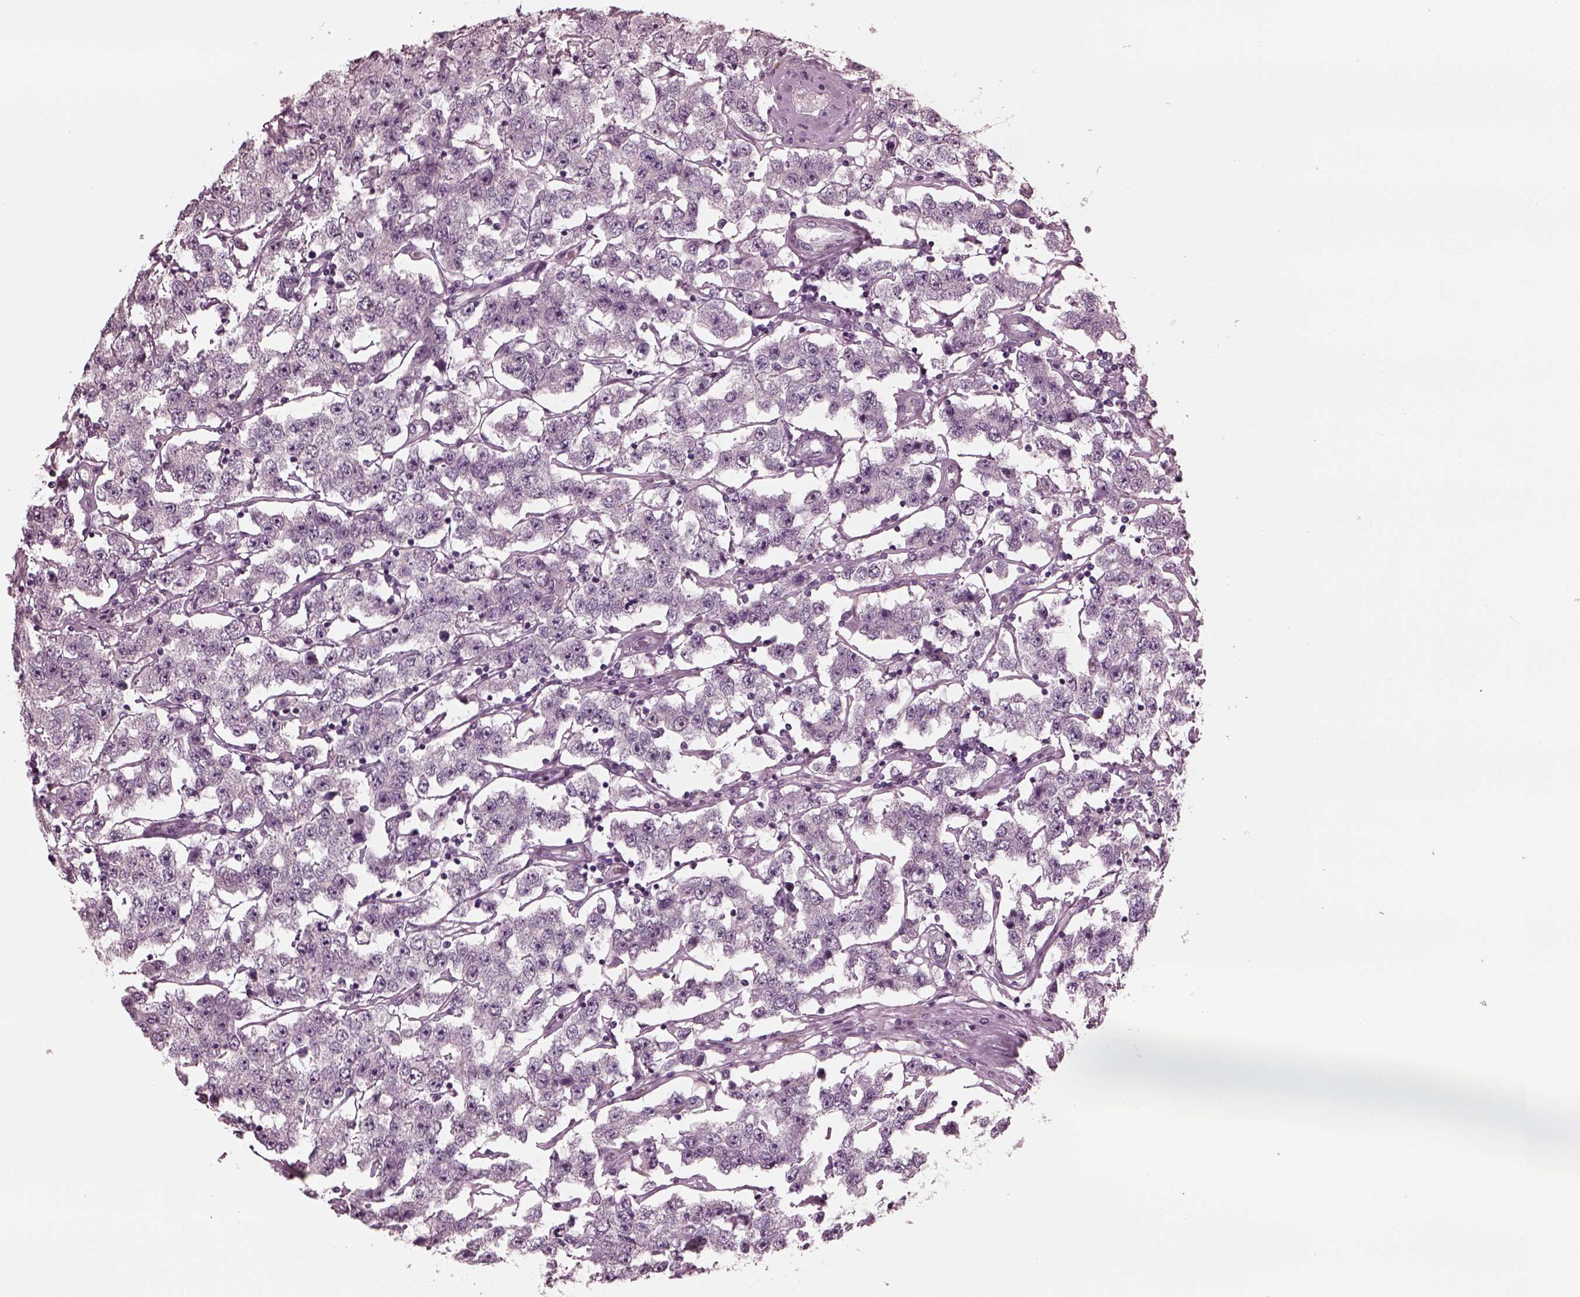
{"staining": {"intensity": "moderate", "quantity": "<25%", "location": "cytoplasmic/membranous,nuclear"}, "tissue": "testis cancer", "cell_type": "Tumor cells", "image_type": "cancer", "snomed": [{"axis": "morphology", "description": "Seminoma, NOS"}, {"axis": "topography", "description": "Testis"}], "caption": "DAB (3,3'-diaminobenzidine) immunohistochemical staining of human seminoma (testis) shows moderate cytoplasmic/membranous and nuclear protein positivity in about <25% of tumor cells.", "gene": "YY2", "patient": {"sex": "male", "age": 52}}